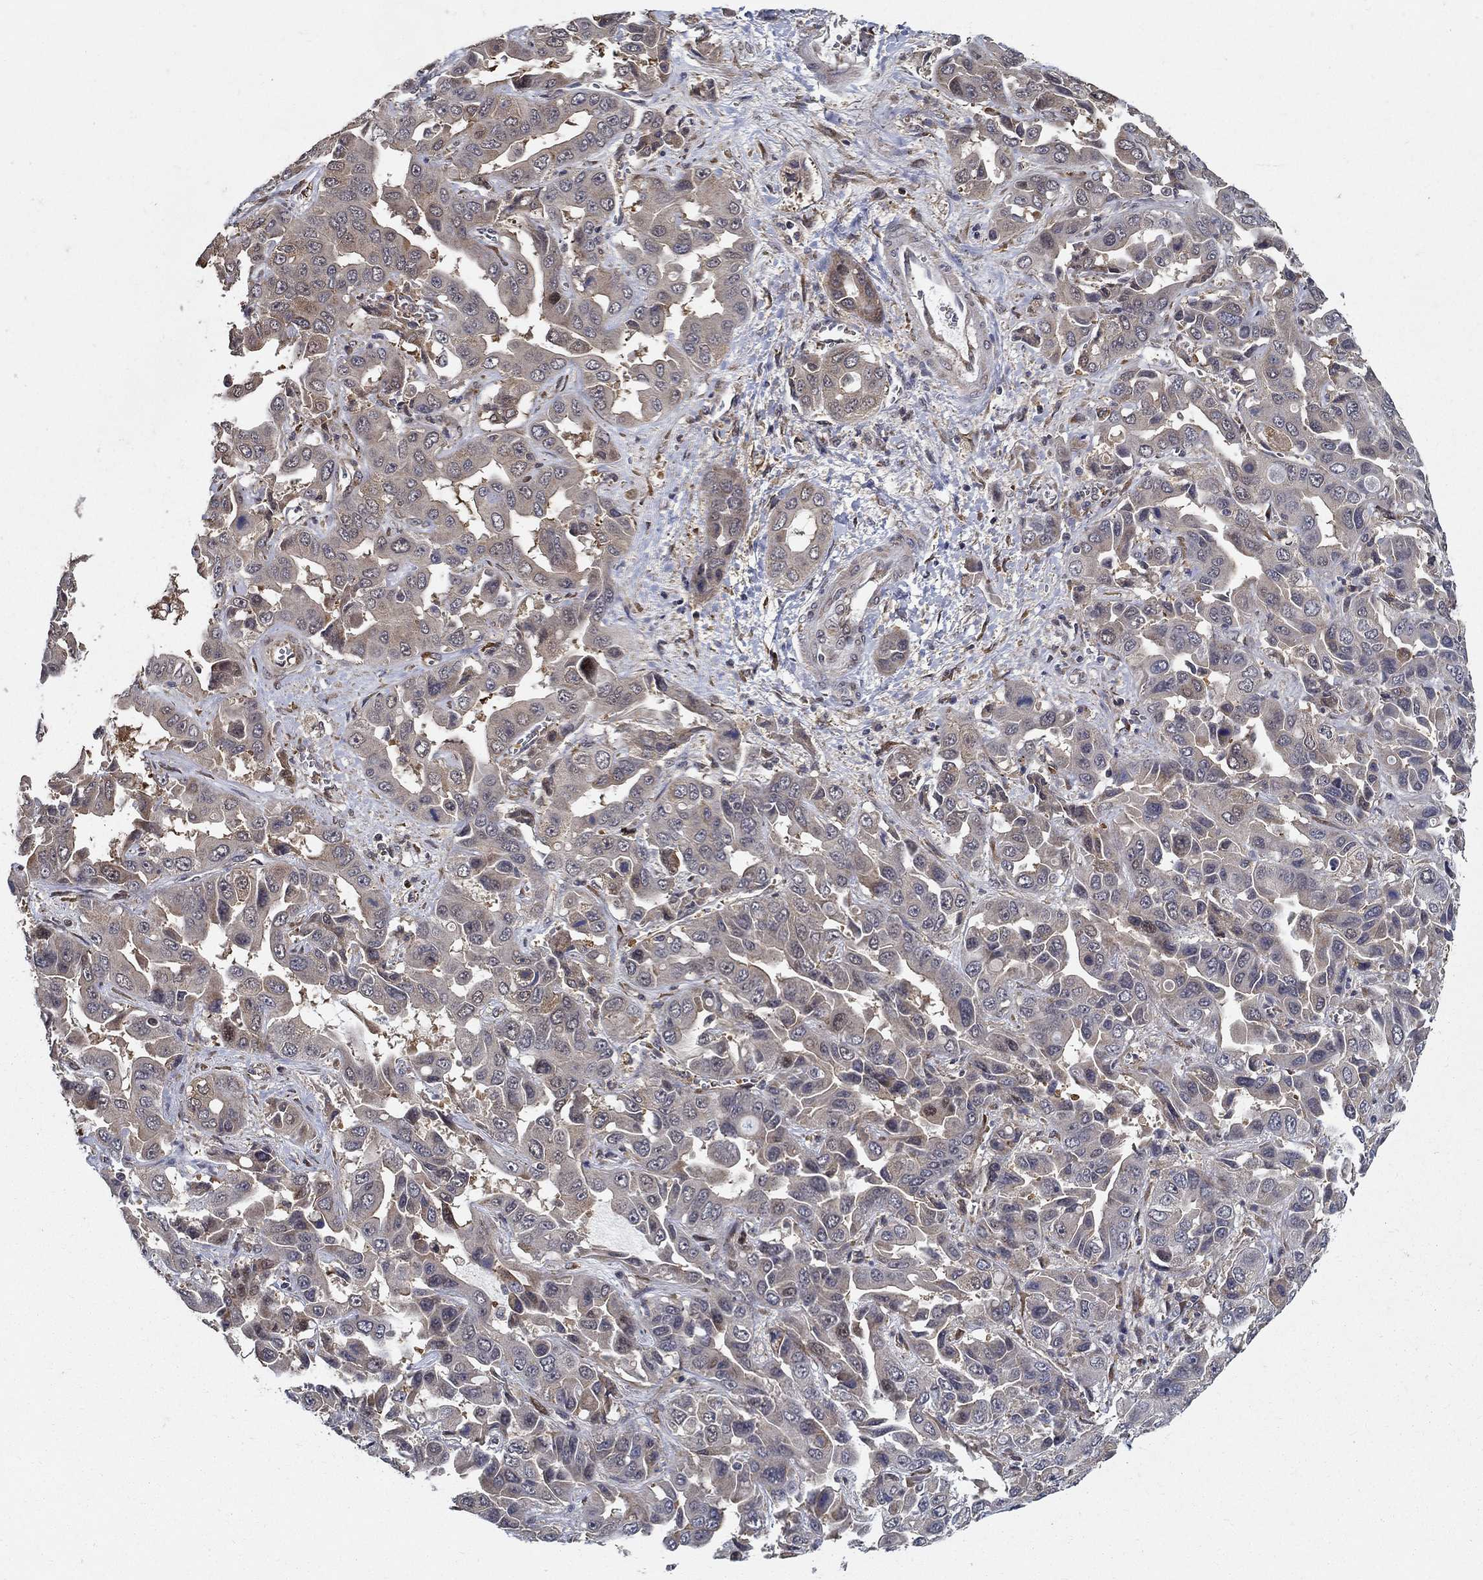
{"staining": {"intensity": "weak", "quantity": "<25%", "location": "cytoplasmic/membranous"}, "tissue": "liver cancer", "cell_type": "Tumor cells", "image_type": "cancer", "snomed": [{"axis": "morphology", "description": "Cholangiocarcinoma"}, {"axis": "topography", "description": "Liver"}], "caption": "Liver cholangiocarcinoma stained for a protein using immunohistochemistry (IHC) exhibits no positivity tumor cells.", "gene": "ZNF594", "patient": {"sex": "female", "age": 52}}